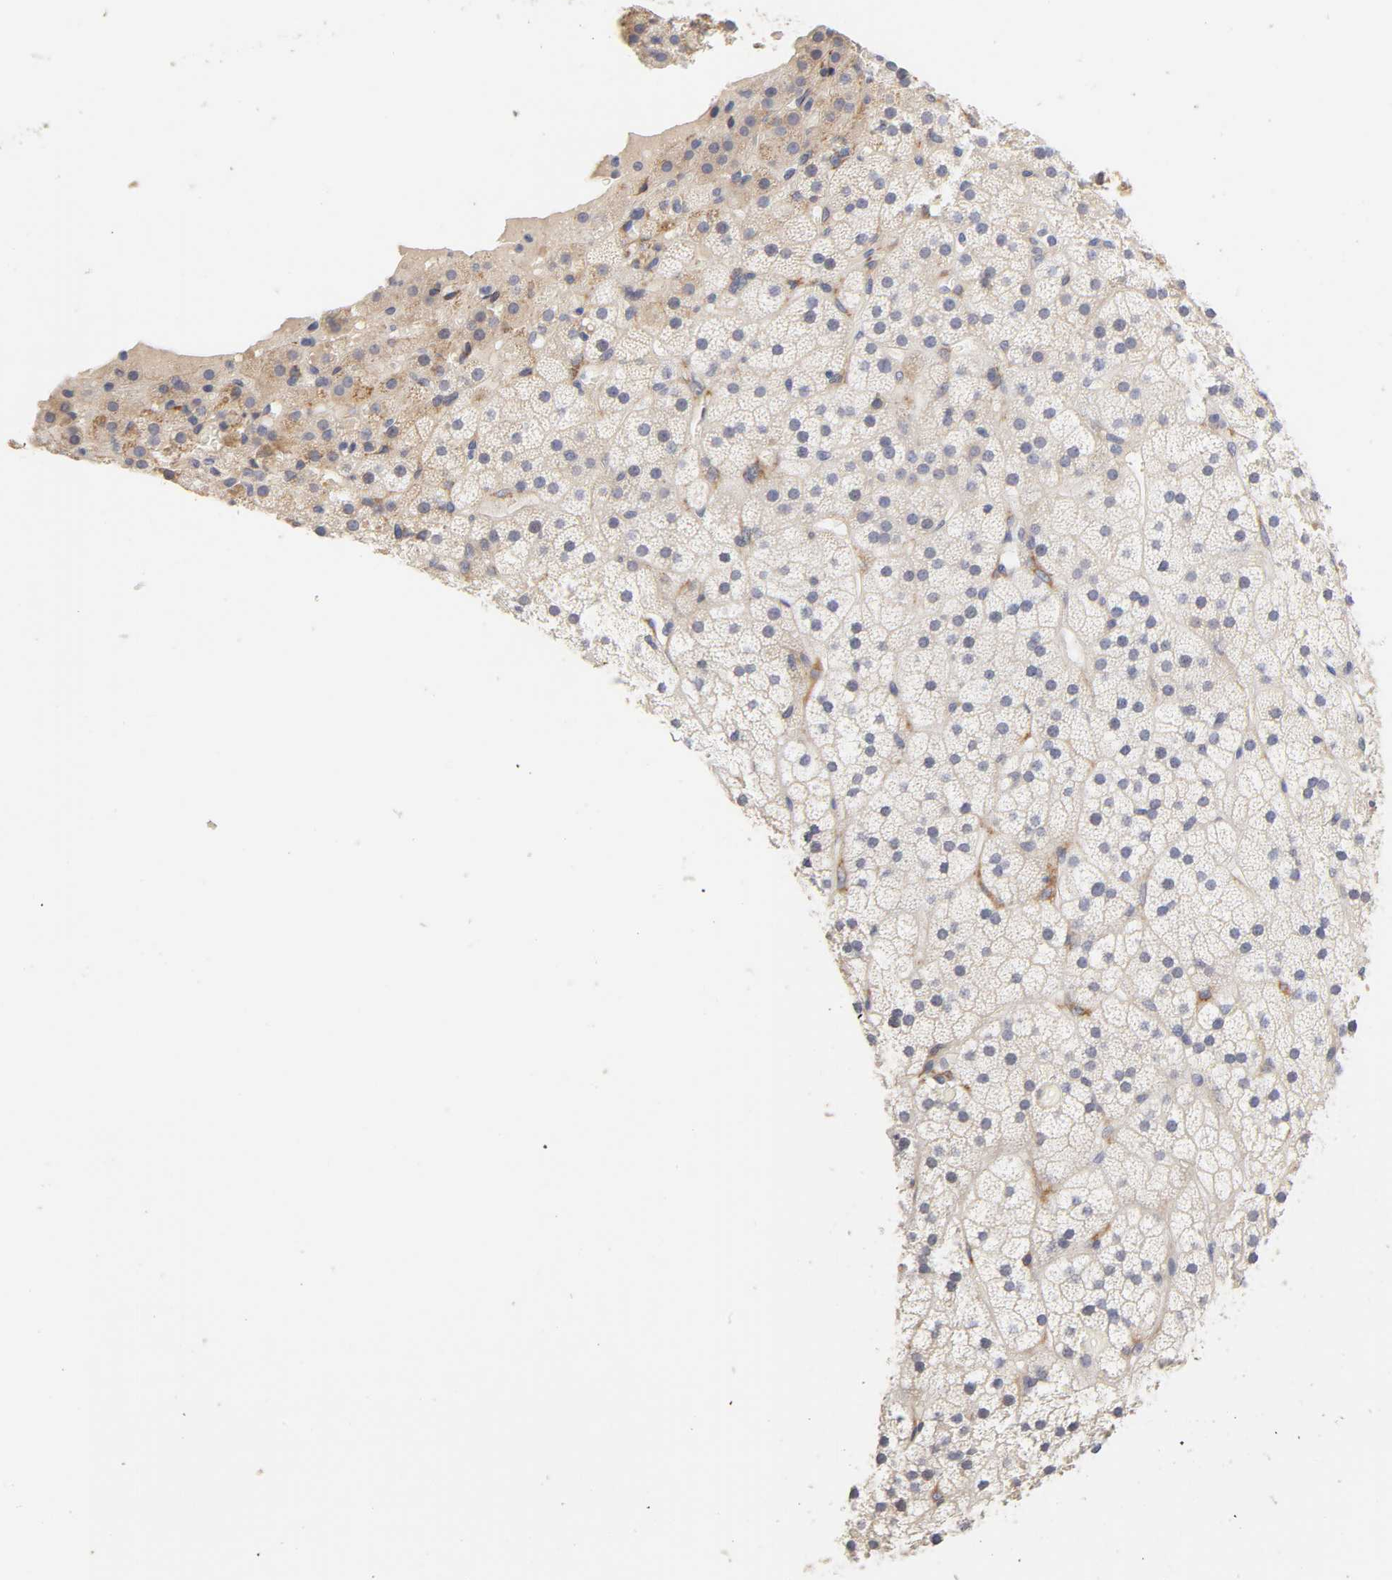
{"staining": {"intensity": "weak", "quantity": "<25%", "location": "cytoplasmic/membranous"}, "tissue": "adrenal gland", "cell_type": "Glandular cells", "image_type": "normal", "snomed": [{"axis": "morphology", "description": "Normal tissue, NOS"}, {"axis": "topography", "description": "Adrenal gland"}], "caption": "Immunohistochemistry of unremarkable human adrenal gland reveals no expression in glandular cells.", "gene": "LAMB1", "patient": {"sex": "male", "age": 35}}